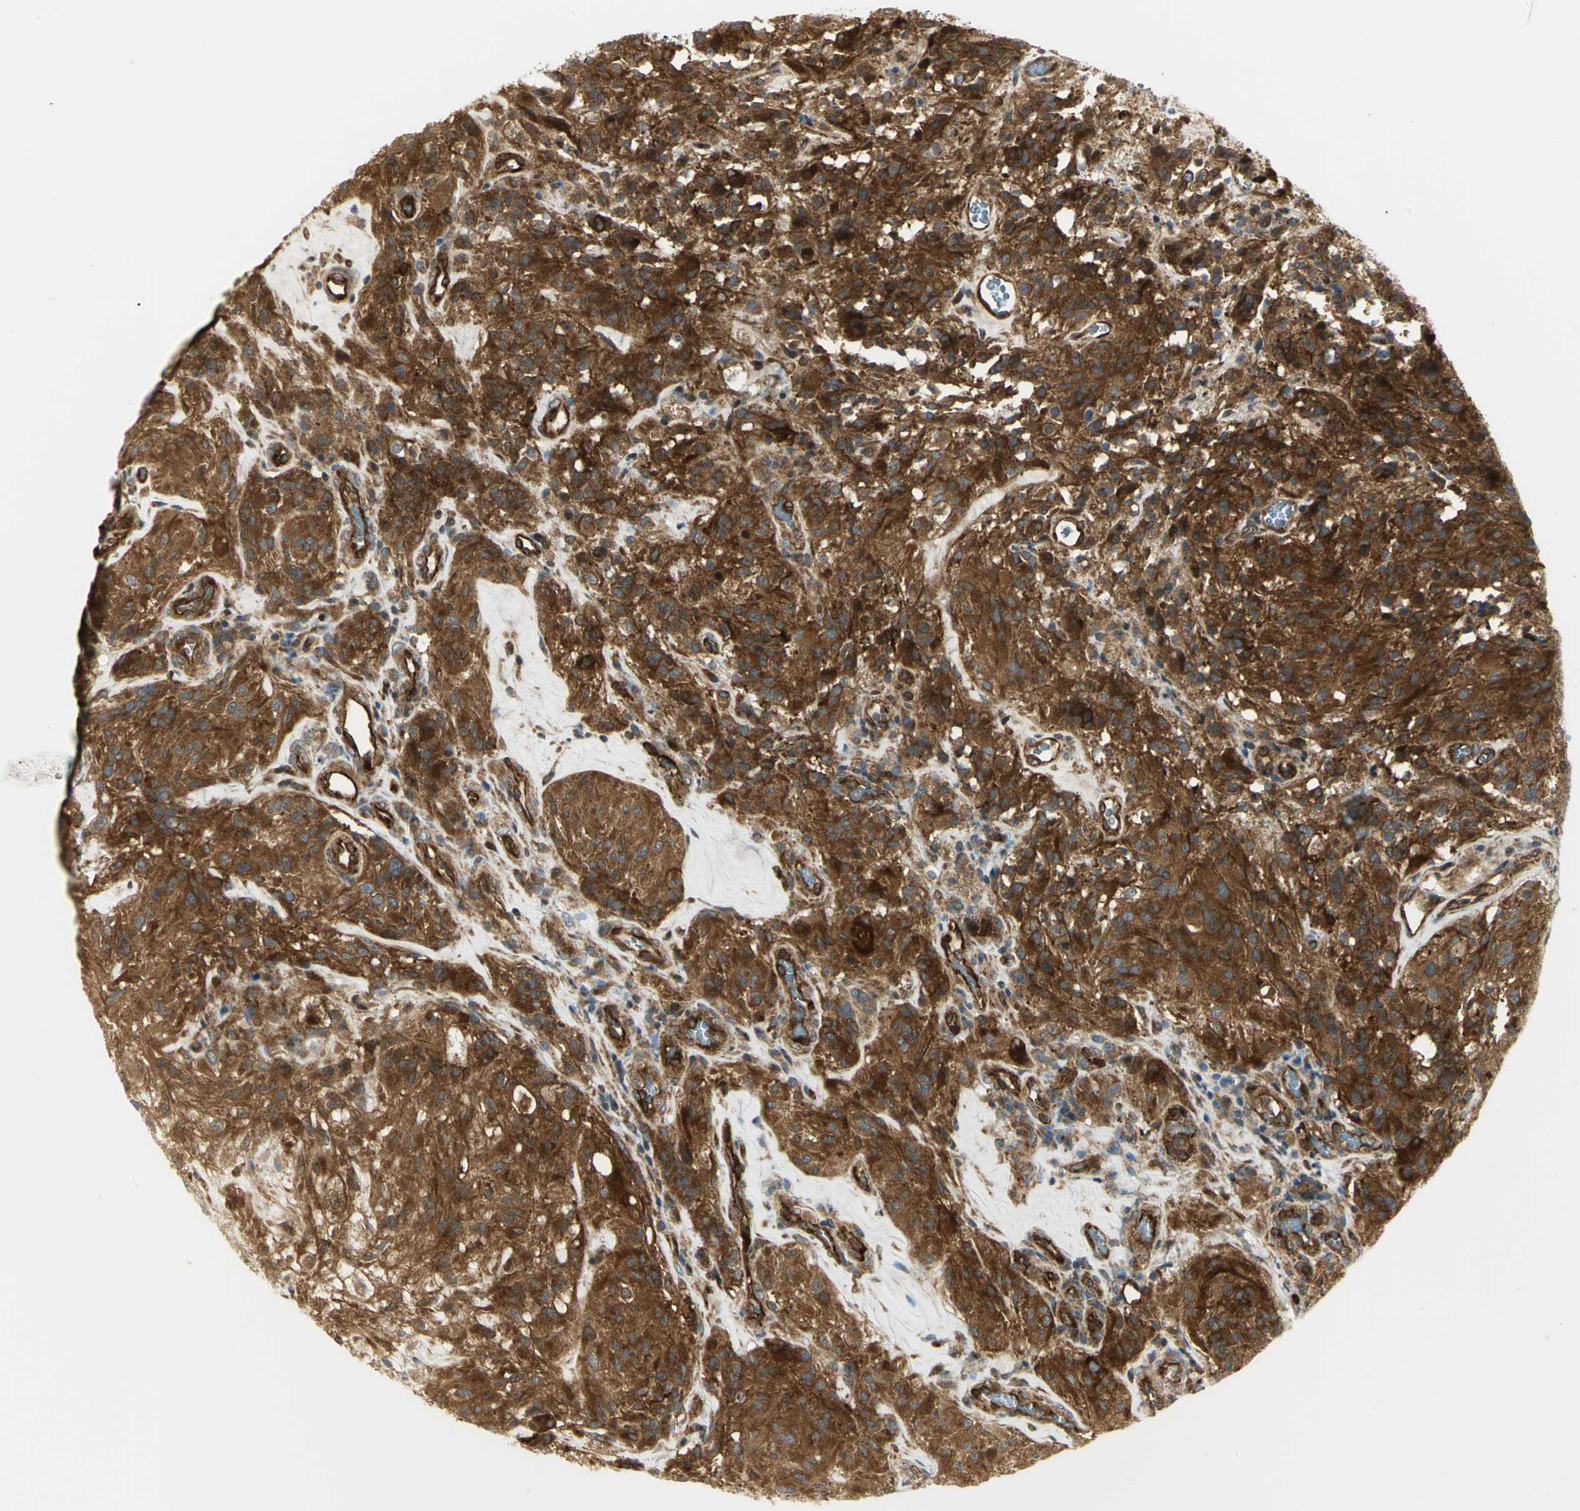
{"staining": {"intensity": "strong", "quantity": ">75%", "location": "cytoplasmic/membranous"}, "tissue": "glioma", "cell_type": "Tumor cells", "image_type": "cancer", "snomed": [{"axis": "morphology", "description": "Normal tissue, NOS"}, {"axis": "morphology", "description": "Glioma, malignant, High grade"}, {"axis": "topography", "description": "Cerebral cortex"}], "caption": "A brown stain highlights strong cytoplasmic/membranous staining of a protein in human glioma tumor cells. Immunohistochemistry stains the protein in brown and the nuclei are stained blue.", "gene": "EEA1", "patient": {"sex": "male", "age": 56}}